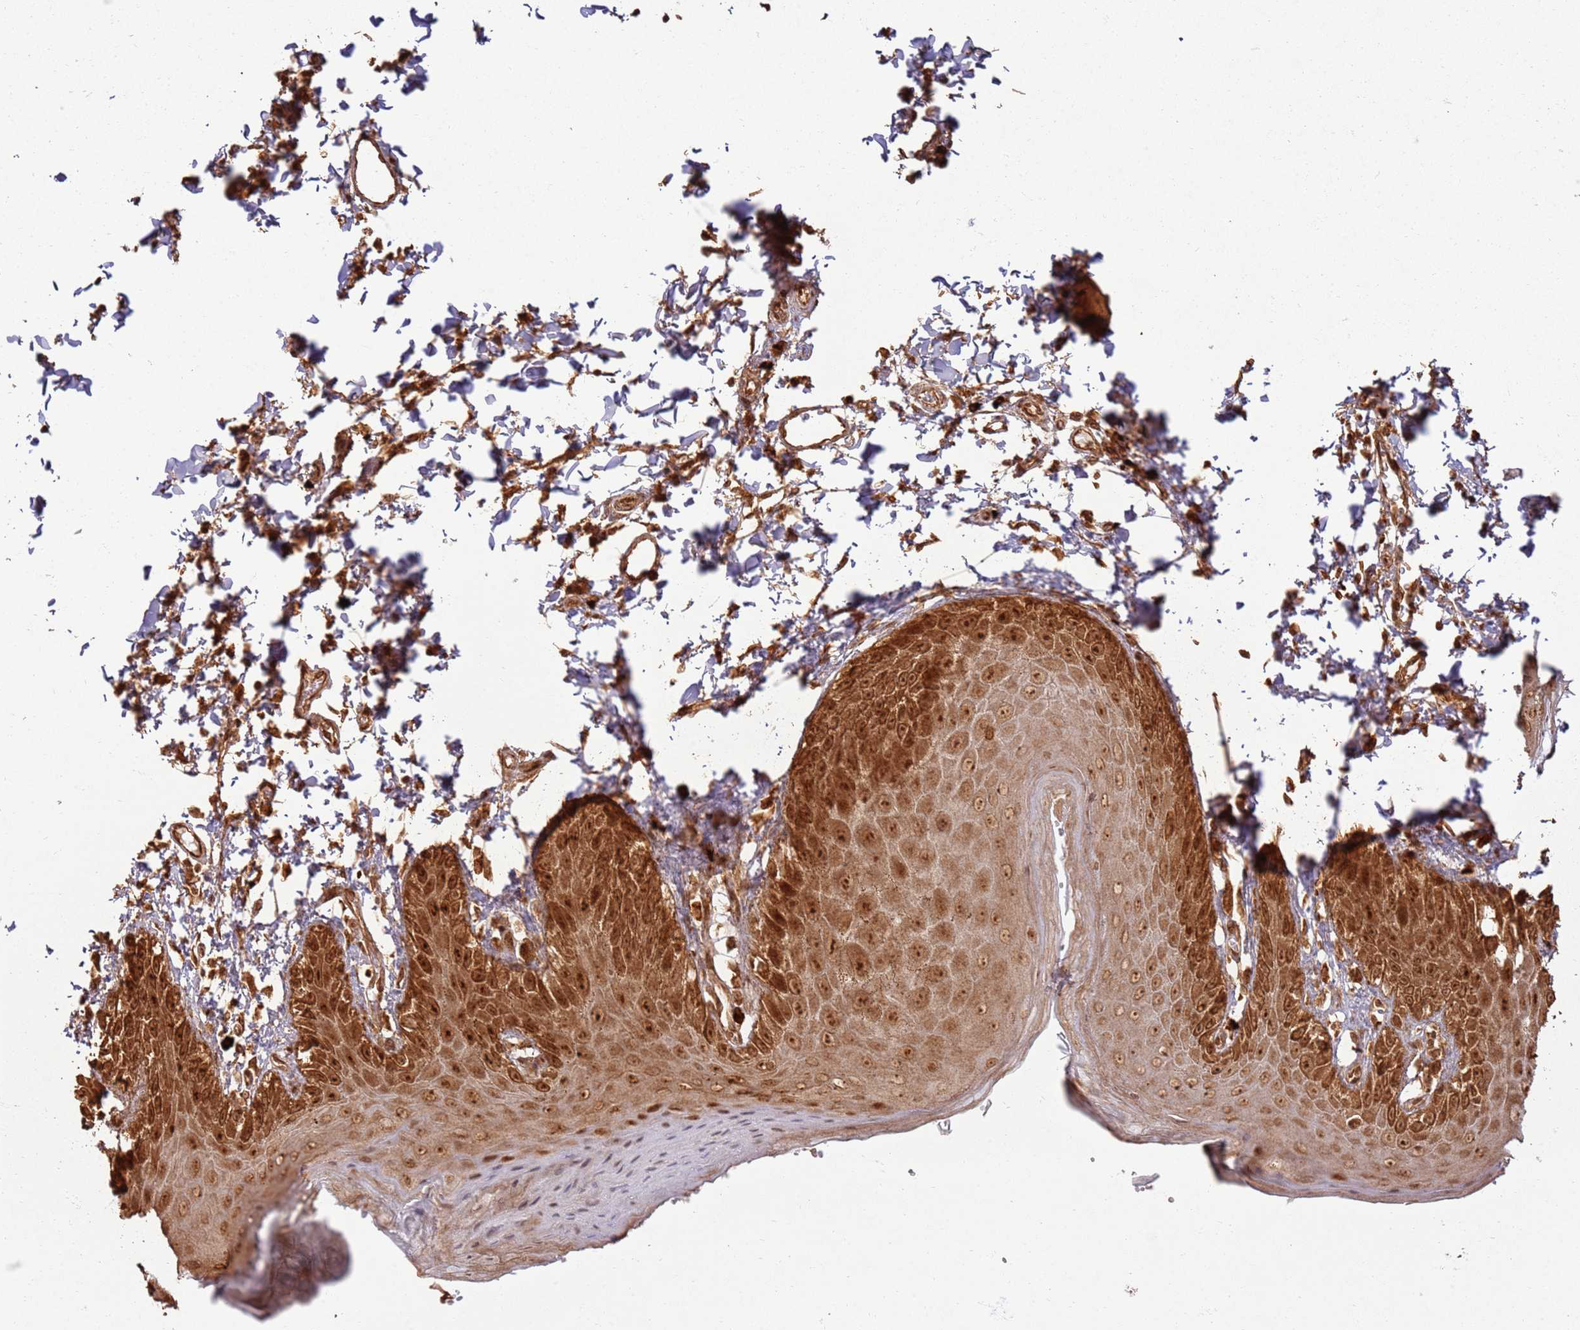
{"staining": {"intensity": "strong", "quantity": ">75%", "location": "cytoplasmic/membranous,nuclear"}, "tissue": "skin", "cell_type": "Epidermal cells", "image_type": "normal", "snomed": [{"axis": "morphology", "description": "Normal tissue, NOS"}, {"axis": "topography", "description": "Anal"}], "caption": "Protein staining of normal skin reveals strong cytoplasmic/membranous,nuclear staining in approximately >75% of epidermal cells. Immunohistochemistry (ihc) stains the protein in brown and the nuclei are stained blue.", "gene": "TBC1D13", "patient": {"sex": "male", "age": 44}}